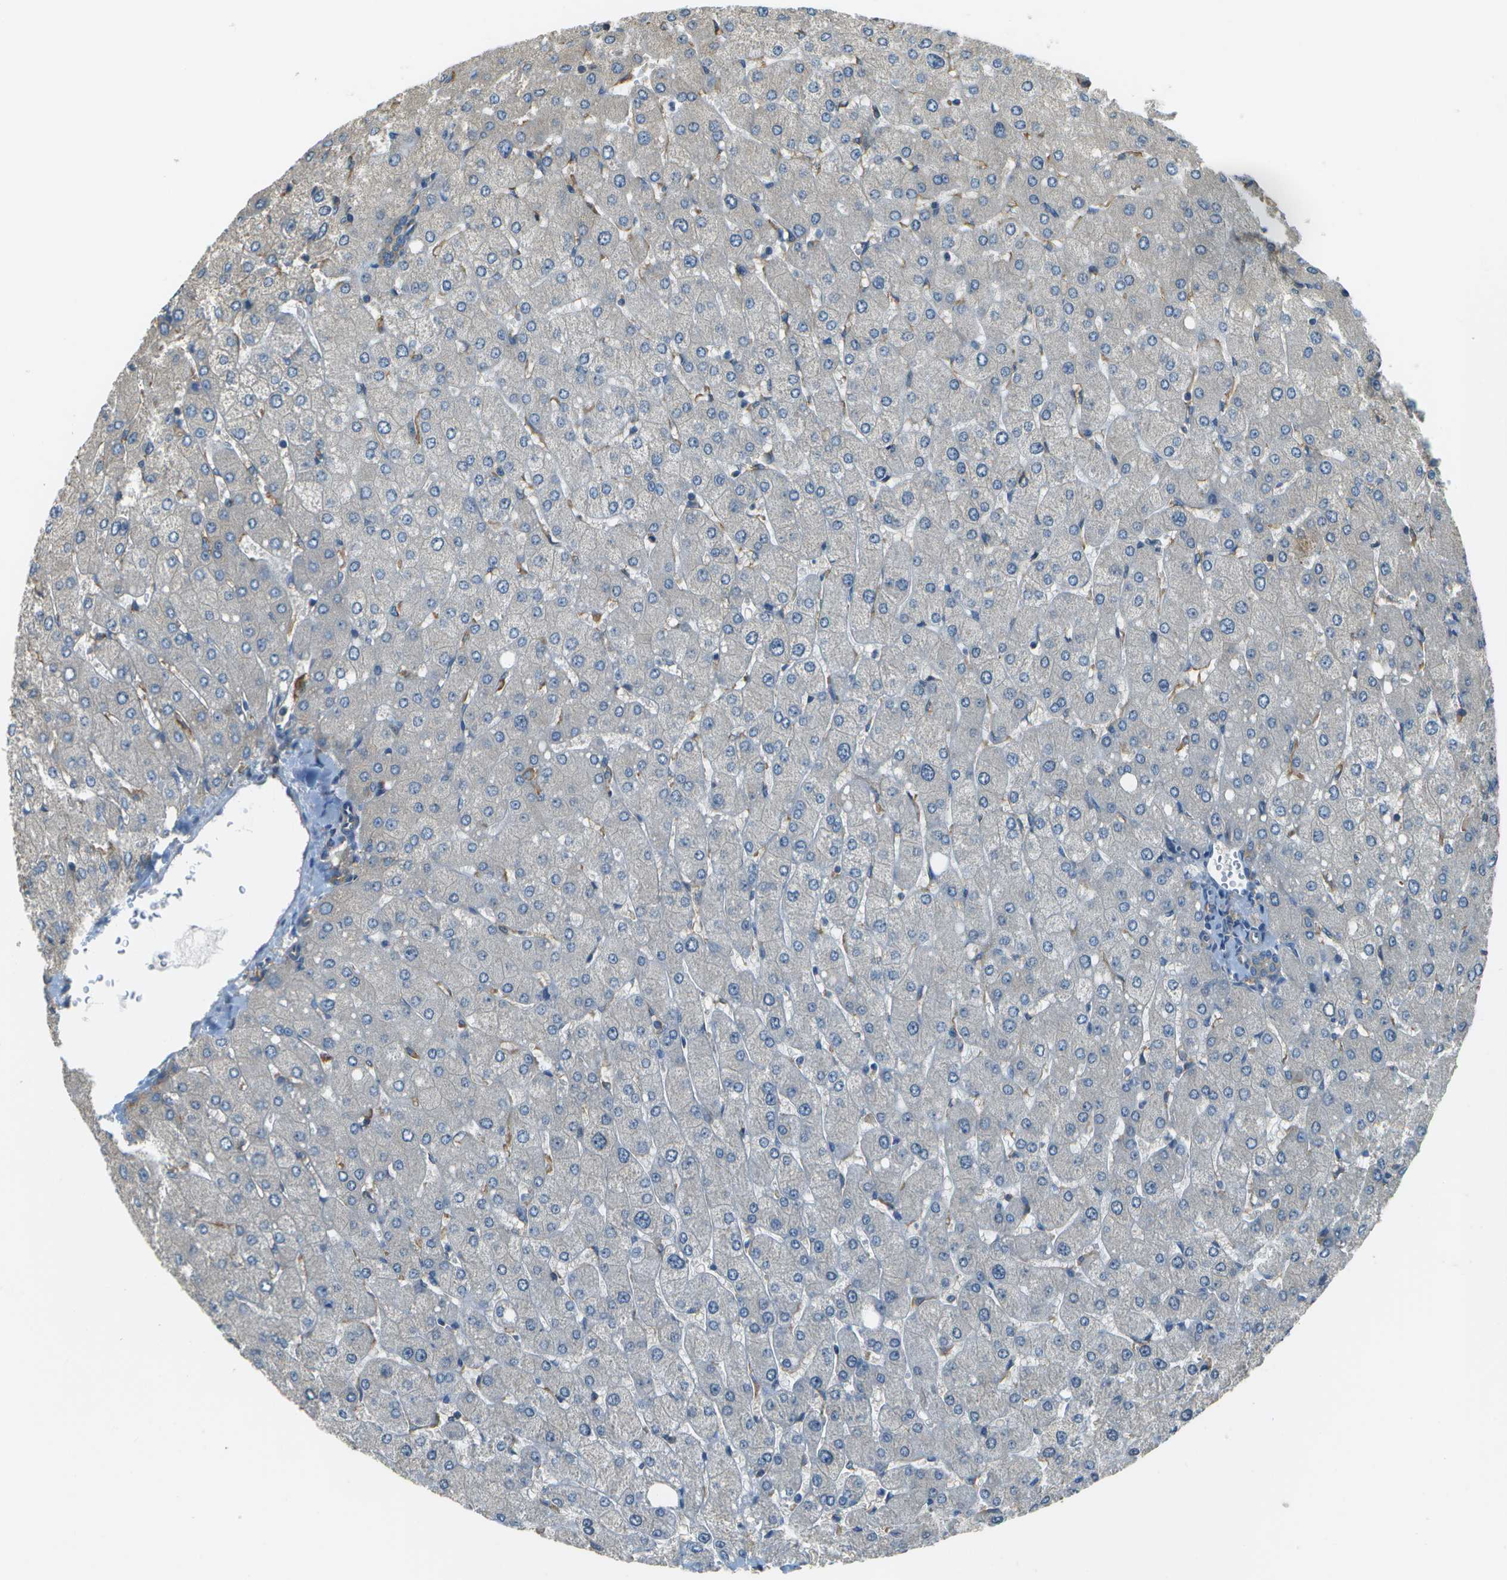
{"staining": {"intensity": "weak", "quantity": "25%-75%", "location": "cytoplasmic/membranous"}, "tissue": "liver", "cell_type": "Cholangiocytes", "image_type": "normal", "snomed": [{"axis": "morphology", "description": "Normal tissue, NOS"}, {"axis": "topography", "description": "Liver"}], "caption": "This histopathology image reveals normal liver stained with immunohistochemistry (IHC) to label a protein in brown. The cytoplasmic/membranous of cholangiocytes show weak positivity for the protein. Nuclei are counter-stained blue.", "gene": "CLTC", "patient": {"sex": "male", "age": 55}}